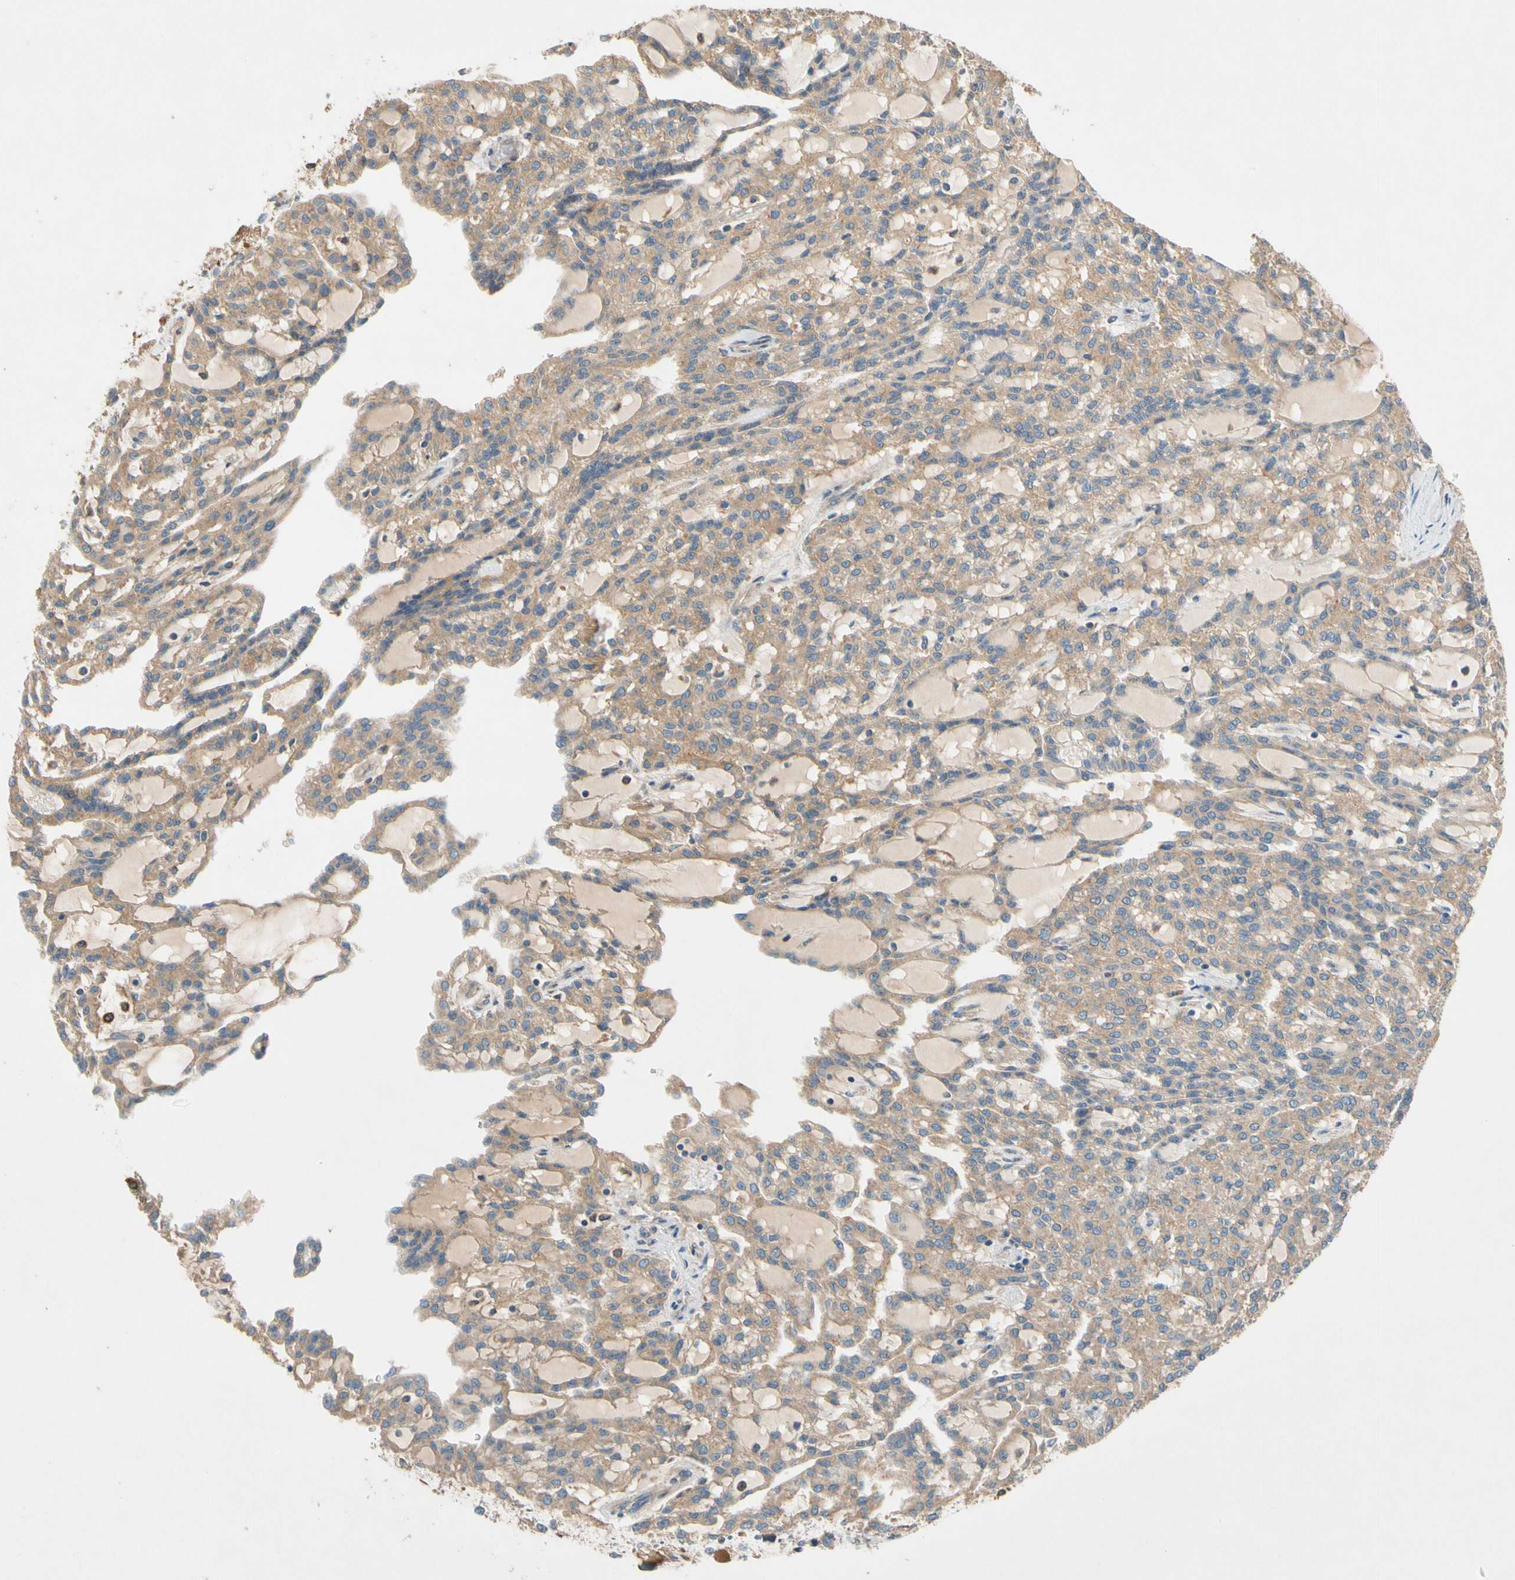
{"staining": {"intensity": "weak", "quantity": "25%-75%", "location": "cytoplasmic/membranous"}, "tissue": "renal cancer", "cell_type": "Tumor cells", "image_type": "cancer", "snomed": [{"axis": "morphology", "description": "Adenocarcinoma, NOS"}, {"axis": "topography", "description": "Kidney"}], "caption": "Immunohistochemistry (IHC) staining of adenocarcinoma (renal), which reveals low levels of weak cytoplasmic/membranous expression in about 25%-75% of tumor cells indicating weak cytoplasmic/membranous protein staining. The staining was performed using DAB (brown) for protein detection and nuclei were counterstained in hematoxylin (blue).", "gene": "USP46", "patient": {"sex": "male", "age": 63}}